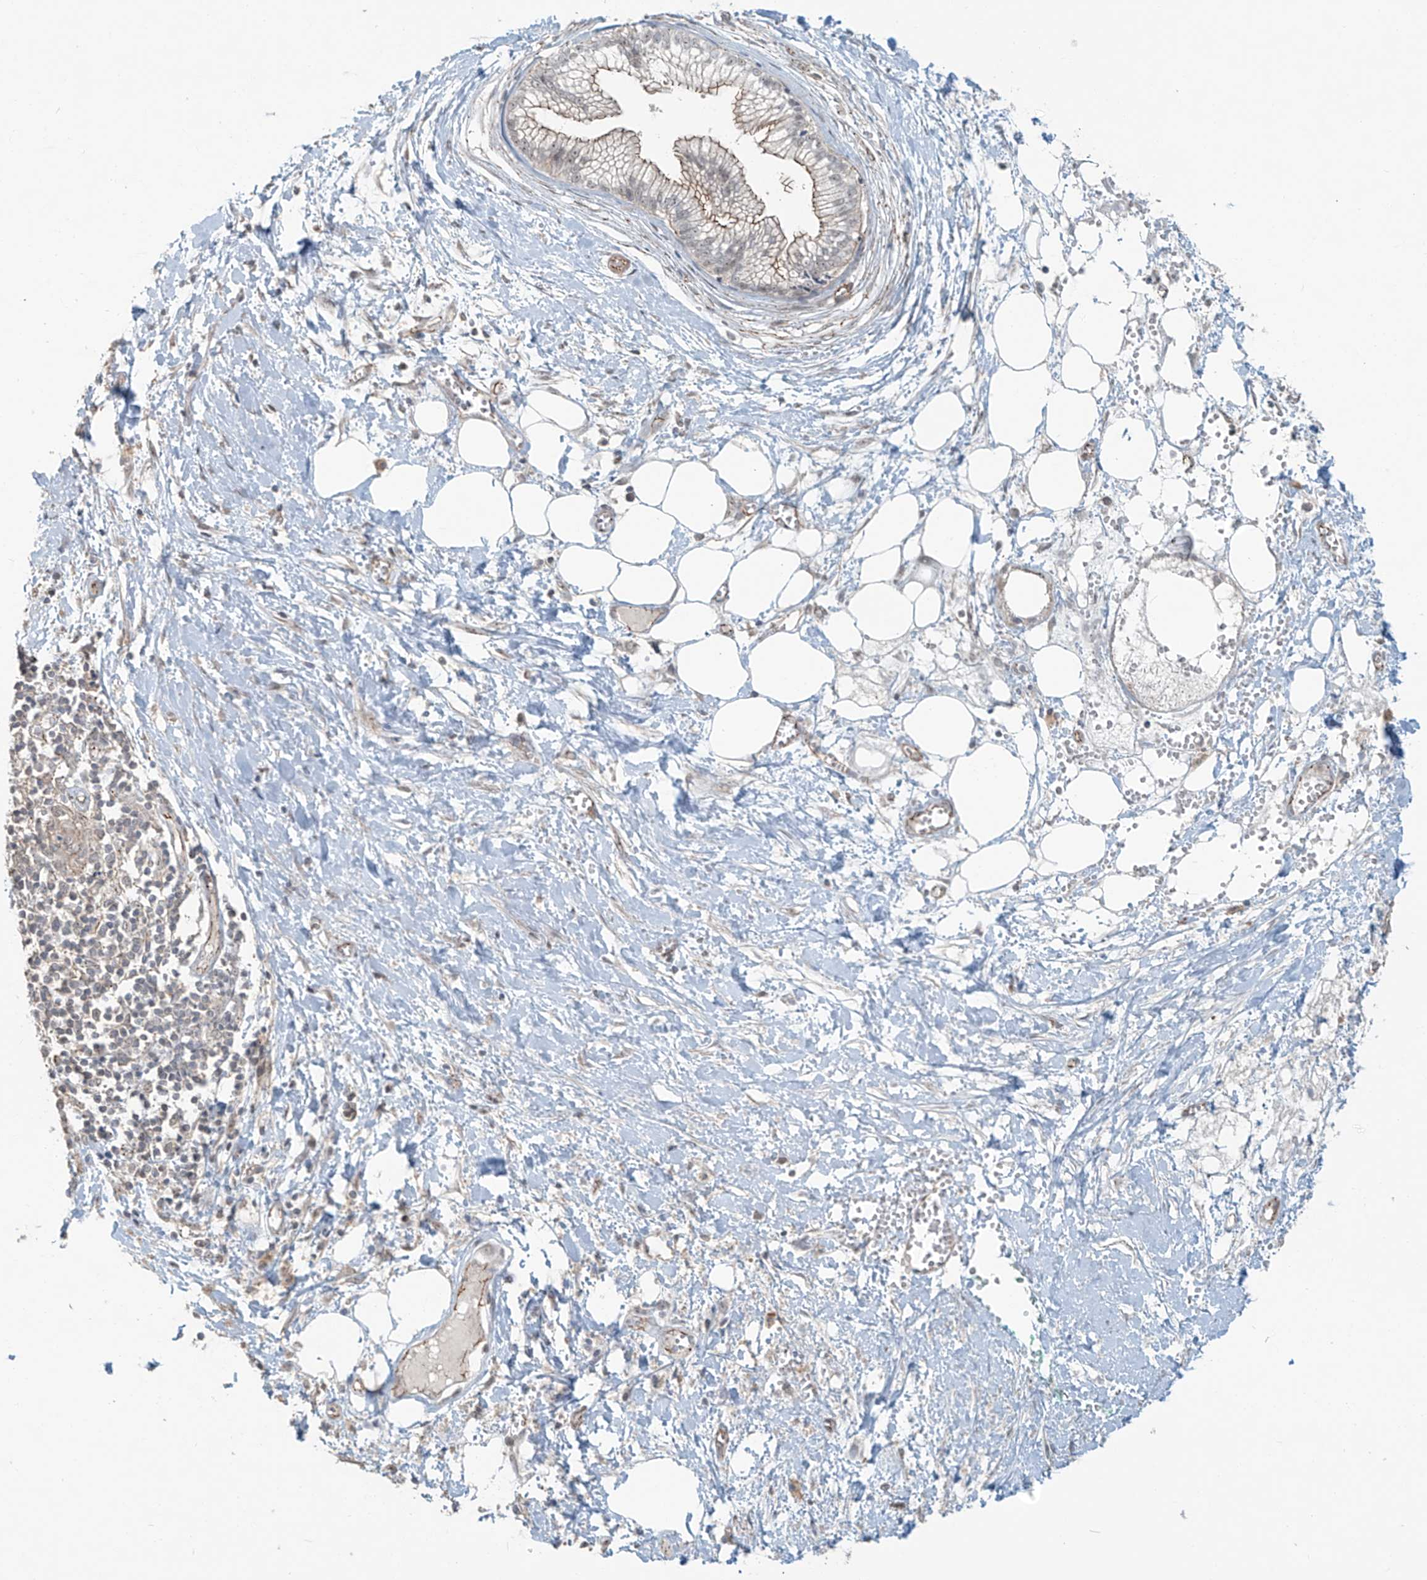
{"staining": {"intensity": "weak", "quantity": ">75%", "location": "cytoplasmic/membranous"}, "tissue": "pancreatic cancer", "cell_type": "Tumor cells", "image_type": "cancer", "snomed": [{"axis": "morphology", "description": "Adenocarcinoma, NOS"}, {"axis": "topography", "description": "Pancreas"}], "caption": "High-magnification brightfield microscopy of adenocarcinoma (pancreatic) stained with DAB (brown) and counterstained with hematoxylin (blue). tumor cells exhibit weak cytoplasmic/membranous staining is present in about>75% of cells.", "gene": "ZNF16", "patient": {"sex": "male", "age": 68}}